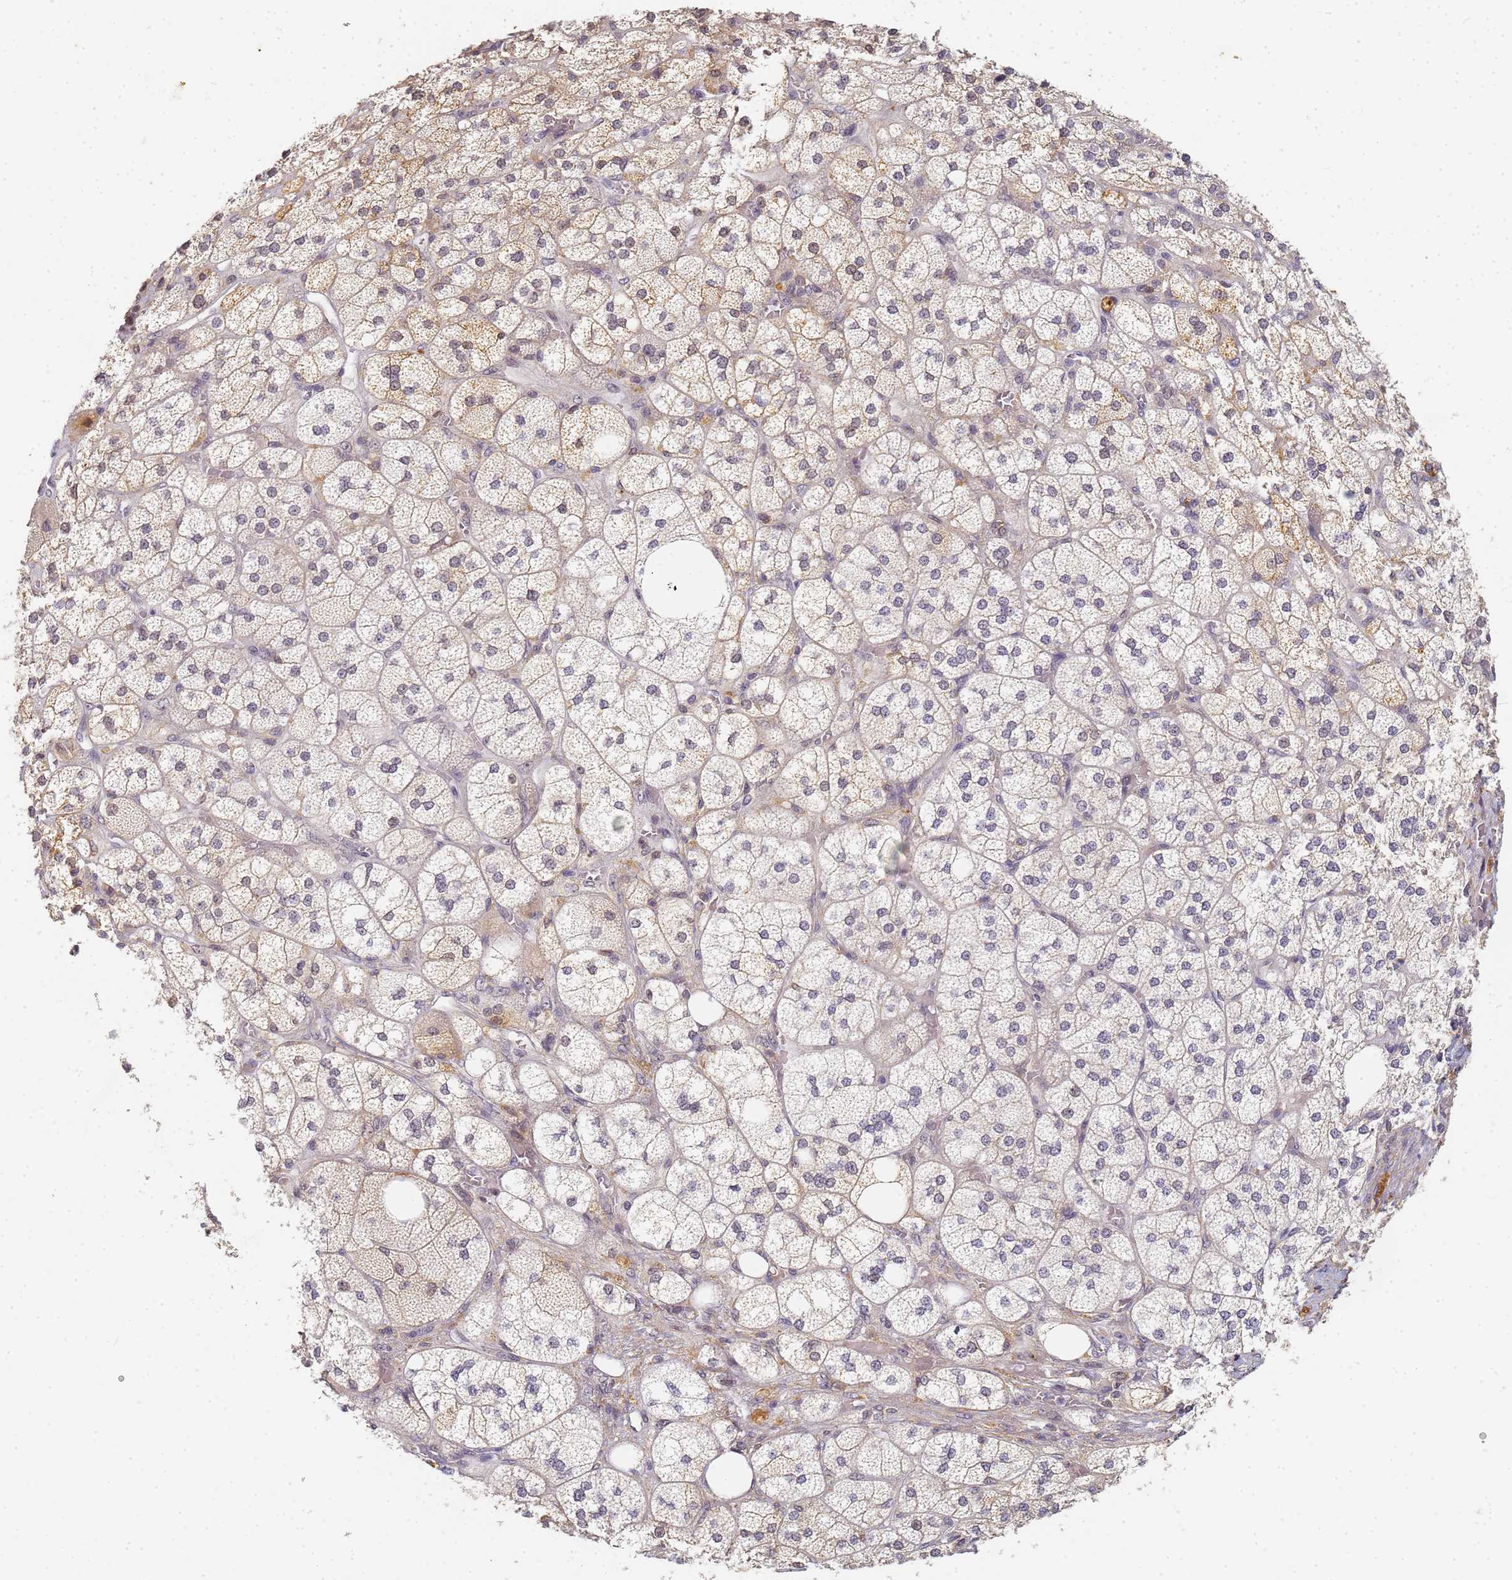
{"staining": {"intensity": "moderate", "quantity": "25%-75%", "location": "cytoplasmic/membranous,nuclear"}, "tissue": "adrenal gland", "cell_type": "Glandular cells", "image_type": "normal", "snomed": [{"axis": "morphology", "description": "Normal tissue, NOS"}, {"axis": "topography", "description": "Adrenal gland"}], "caption": "Immunohistochemistry (IHC) (DAB (3,3'-diaminobenzidine)) staining of benign adrenal gland displays moderate cytoplasmic/membranous,nuclear protein expression in about 25%-75% of glandular cells.", "gene": "HMCES", "patient": {"sex": "male", "age": 61}}